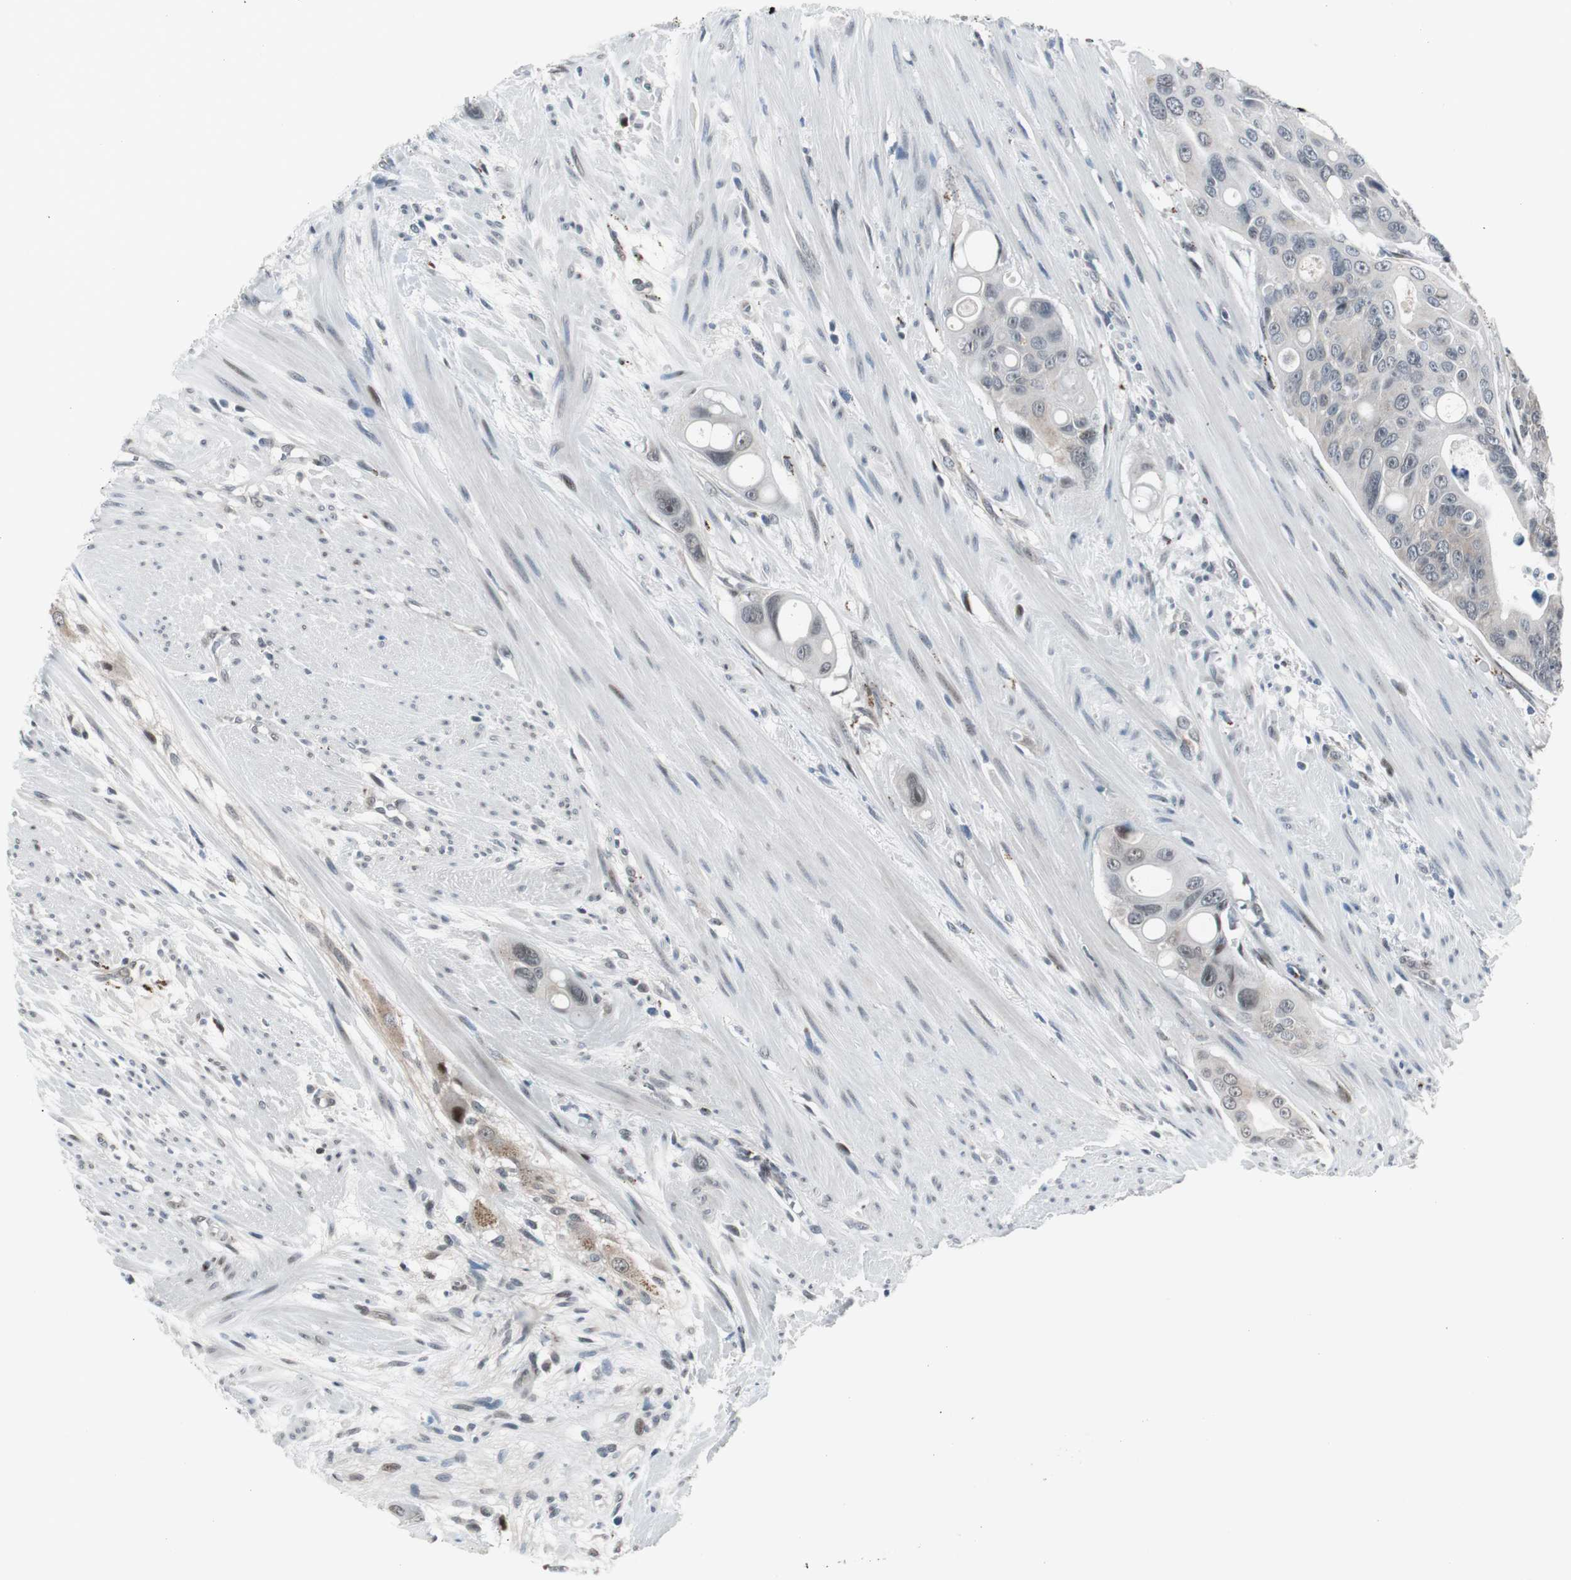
{"staining": {"intensity": "negative", "quantity": "none", "location": "none"}, "tissue": "colorectal cancer", "cell_type": "Tumor cells", "image_type": "cancer", "snomed": [{"axis": "morphology", "description": "Adenocarcinoma, NOS"}, {"axis": "topography", "description": "Colon"}], "caption": "Image shows no protein expression in tumor cells of adenocarcinoma (colorectal) tissue.", "gene": "BOLA1", "patient": {"sex": "female", "age": 57}}